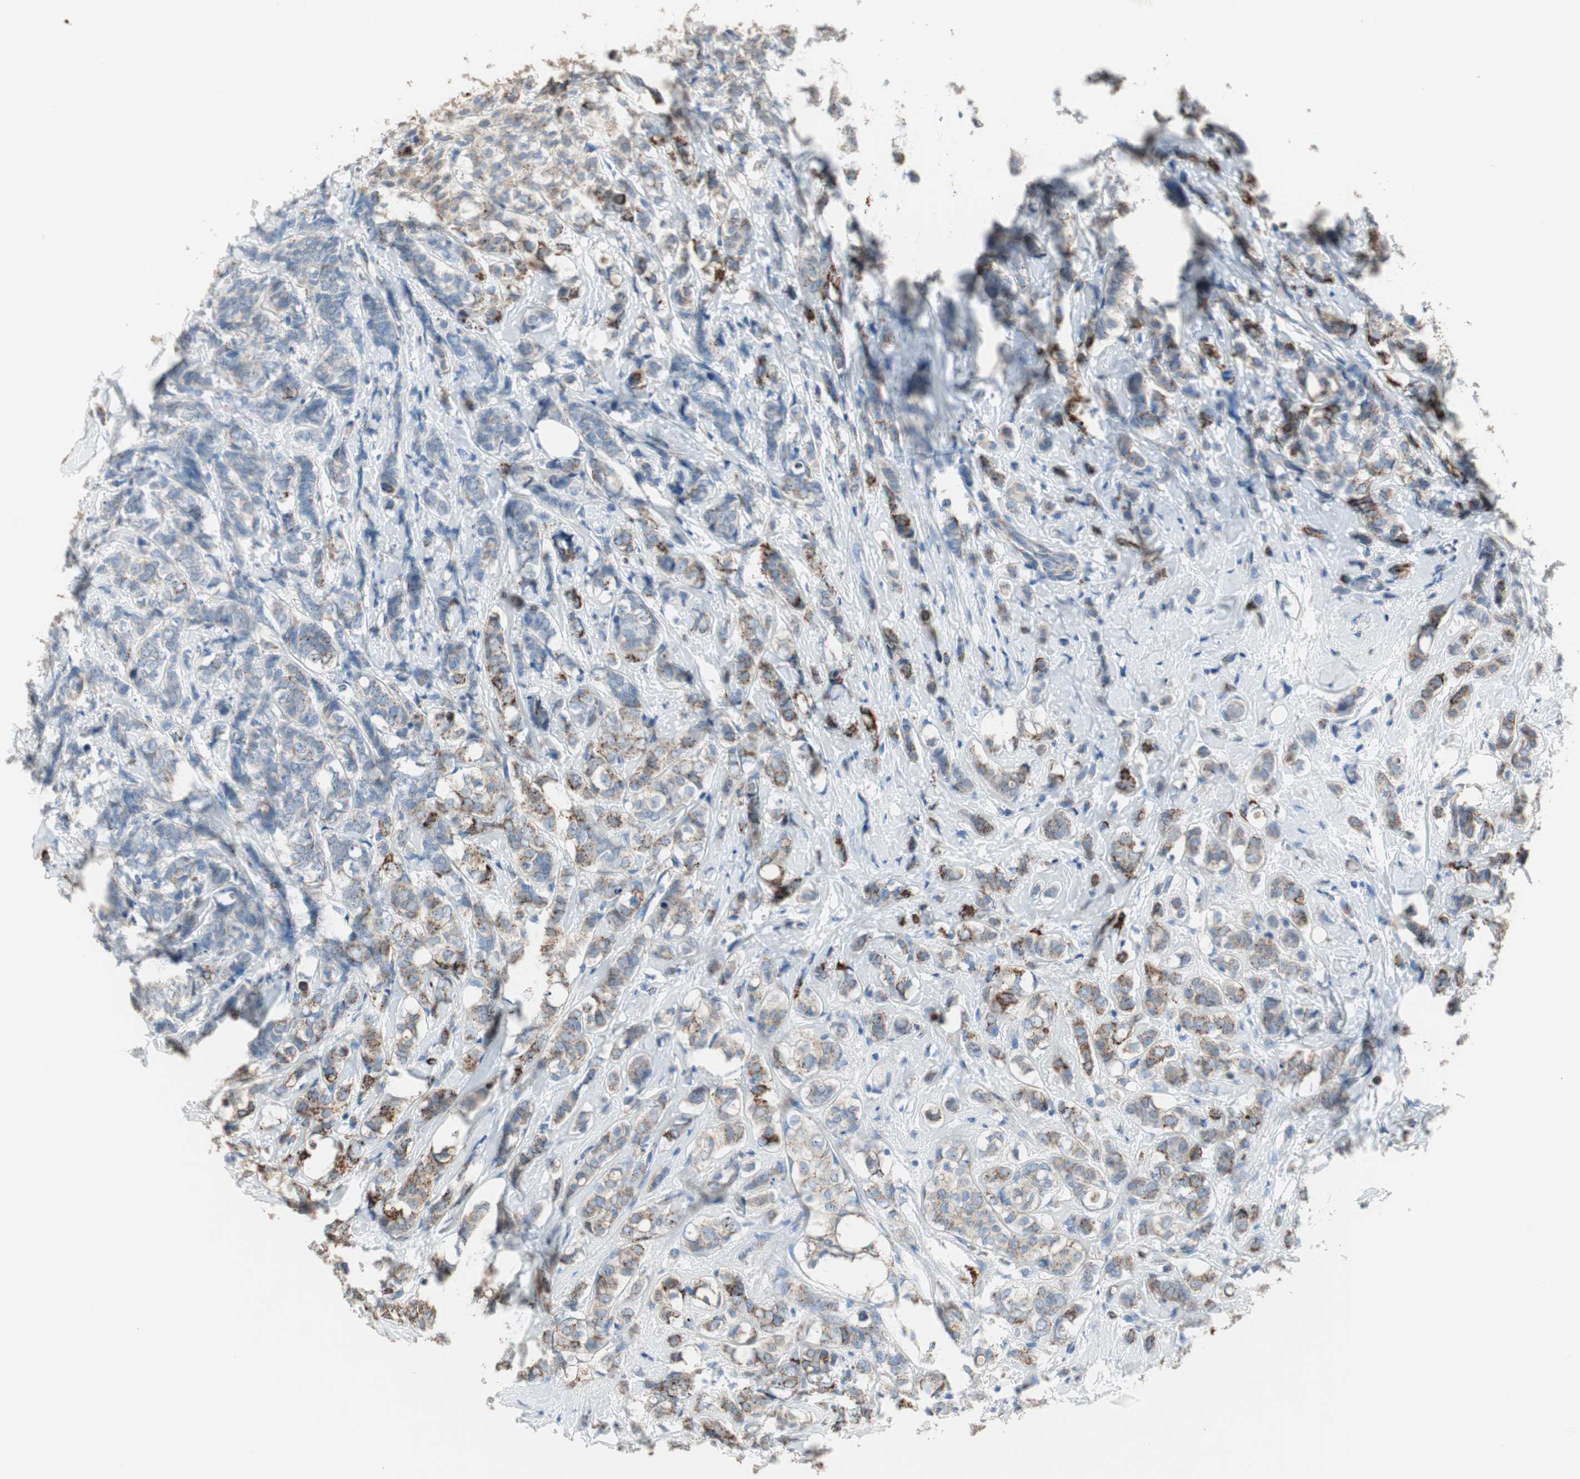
{"staining": {"intensity": "strong", "quantity": "25%-75%", "location": "cytoplasmic/membranous"}, "tissue": "breast cancer", "cell_type": "Tumor cells", "image_type": "cancer", "snomed": [{"axis": "morphology", "description": "Lobular carcinoma"}, {"axis": "topography", "description": "Breast"}], "caption": "Brown immunohistochemical staining in human breast lobular carcinoma shows strong cytoplasmic/membranous expression in about 25%-75% of tumor cells.", "gene": "TST", "patient": {"sex": "female", "age": 60}}